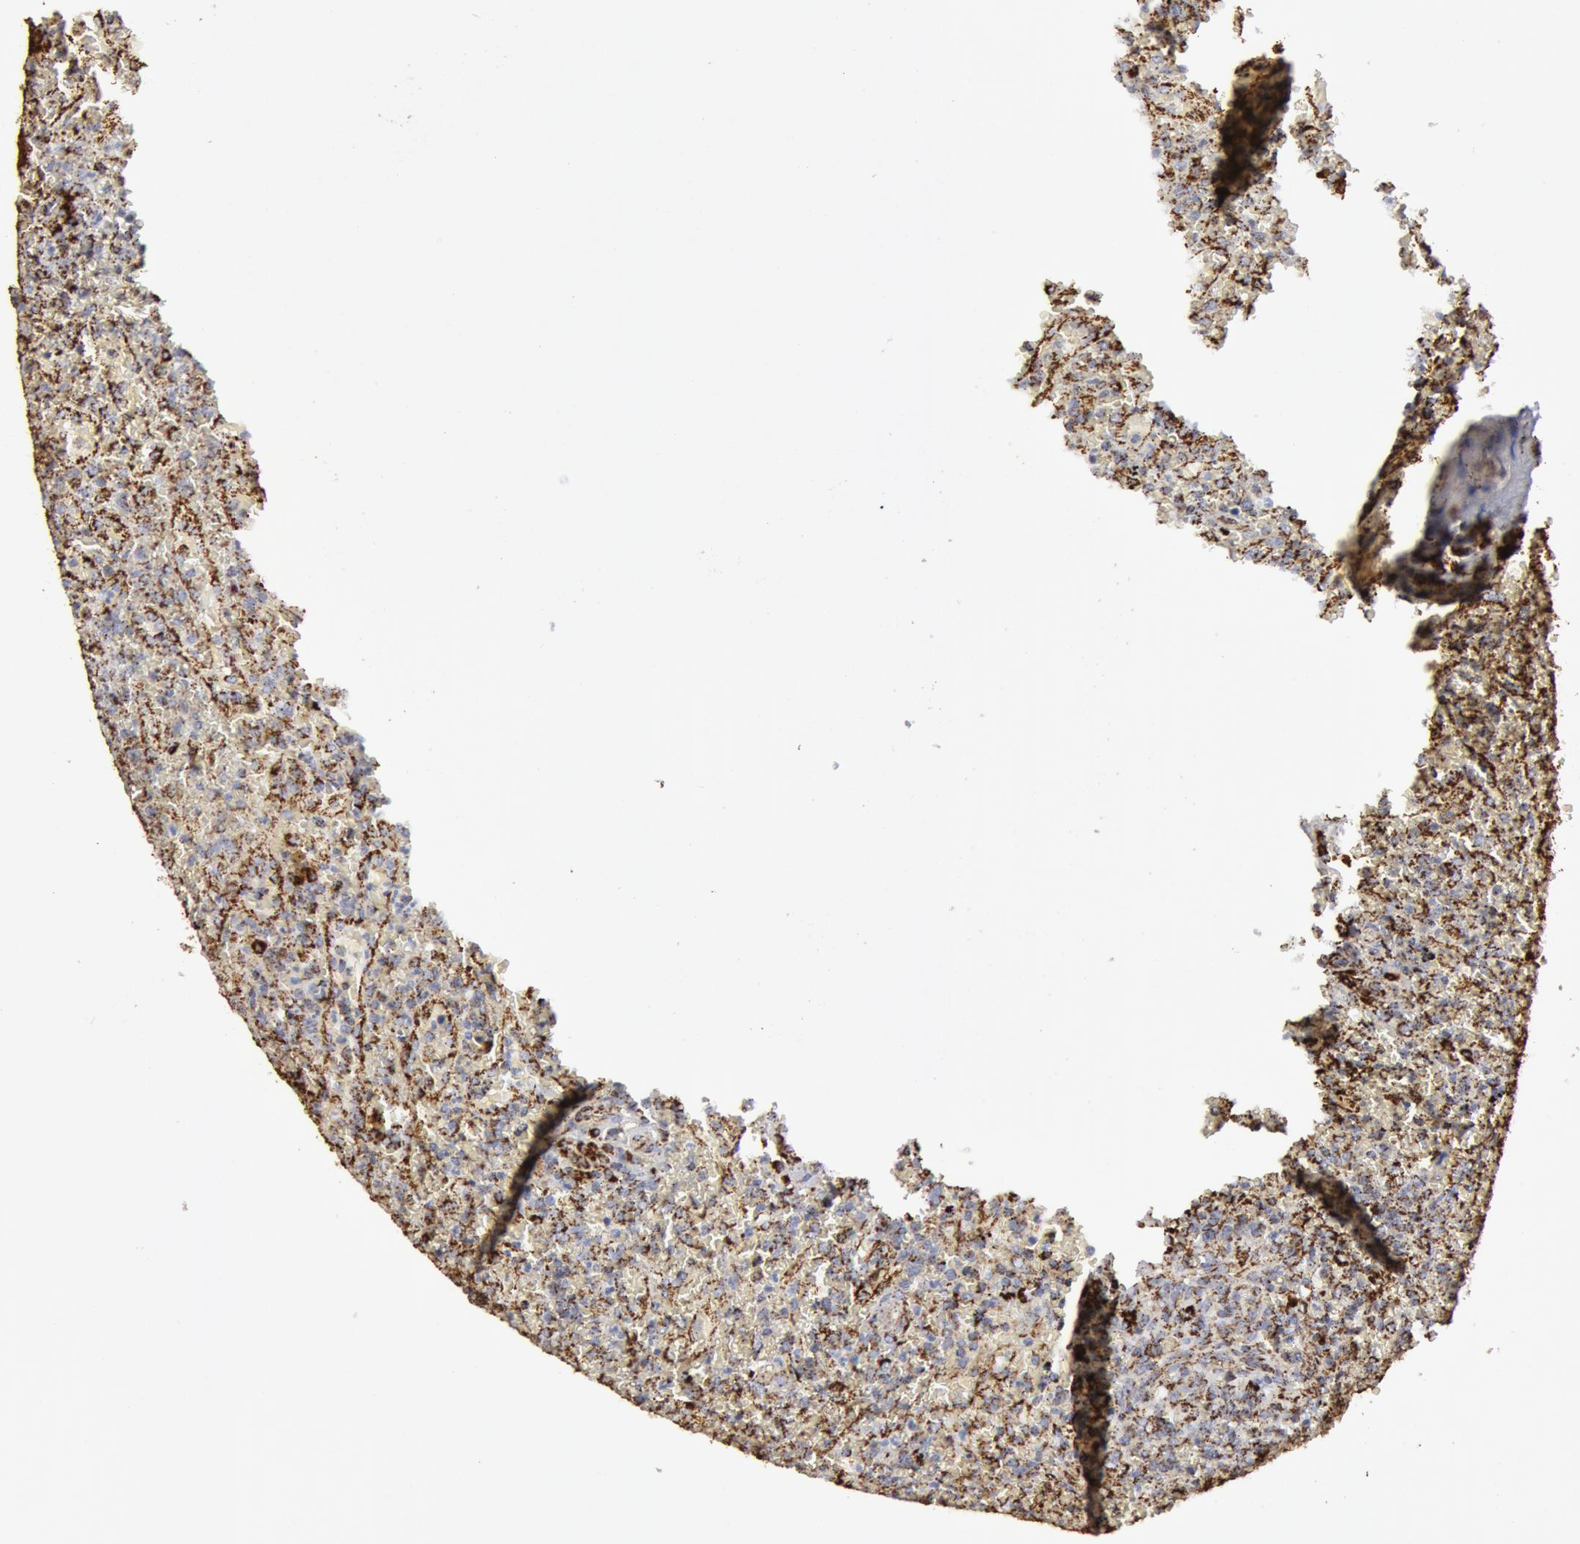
{"staining": {"intensity": "moderate", "quantity": "25%-75%", "location": "cytoplasmic/membranous"}, "tissue": "lymphoma", "cell_type": "Tumor cells", "image_type": "cancer", "snomed": [{"axis": "morphology", "description": "Malignant lymphoma, non-Hodgkin's type, High grade"}, {"axis": "topography", "description": "Spleen"}, {"axis": "topography", "description": "Lymph node"}], "caption": "Protein analysis of lymphoma tissue exhibits moderate cytoplasmic/membranous staining in approximately 25%-75% of tumor cells.", "gene": "ATP5F1B", "patient": {"sex": "female", "age": 70}}